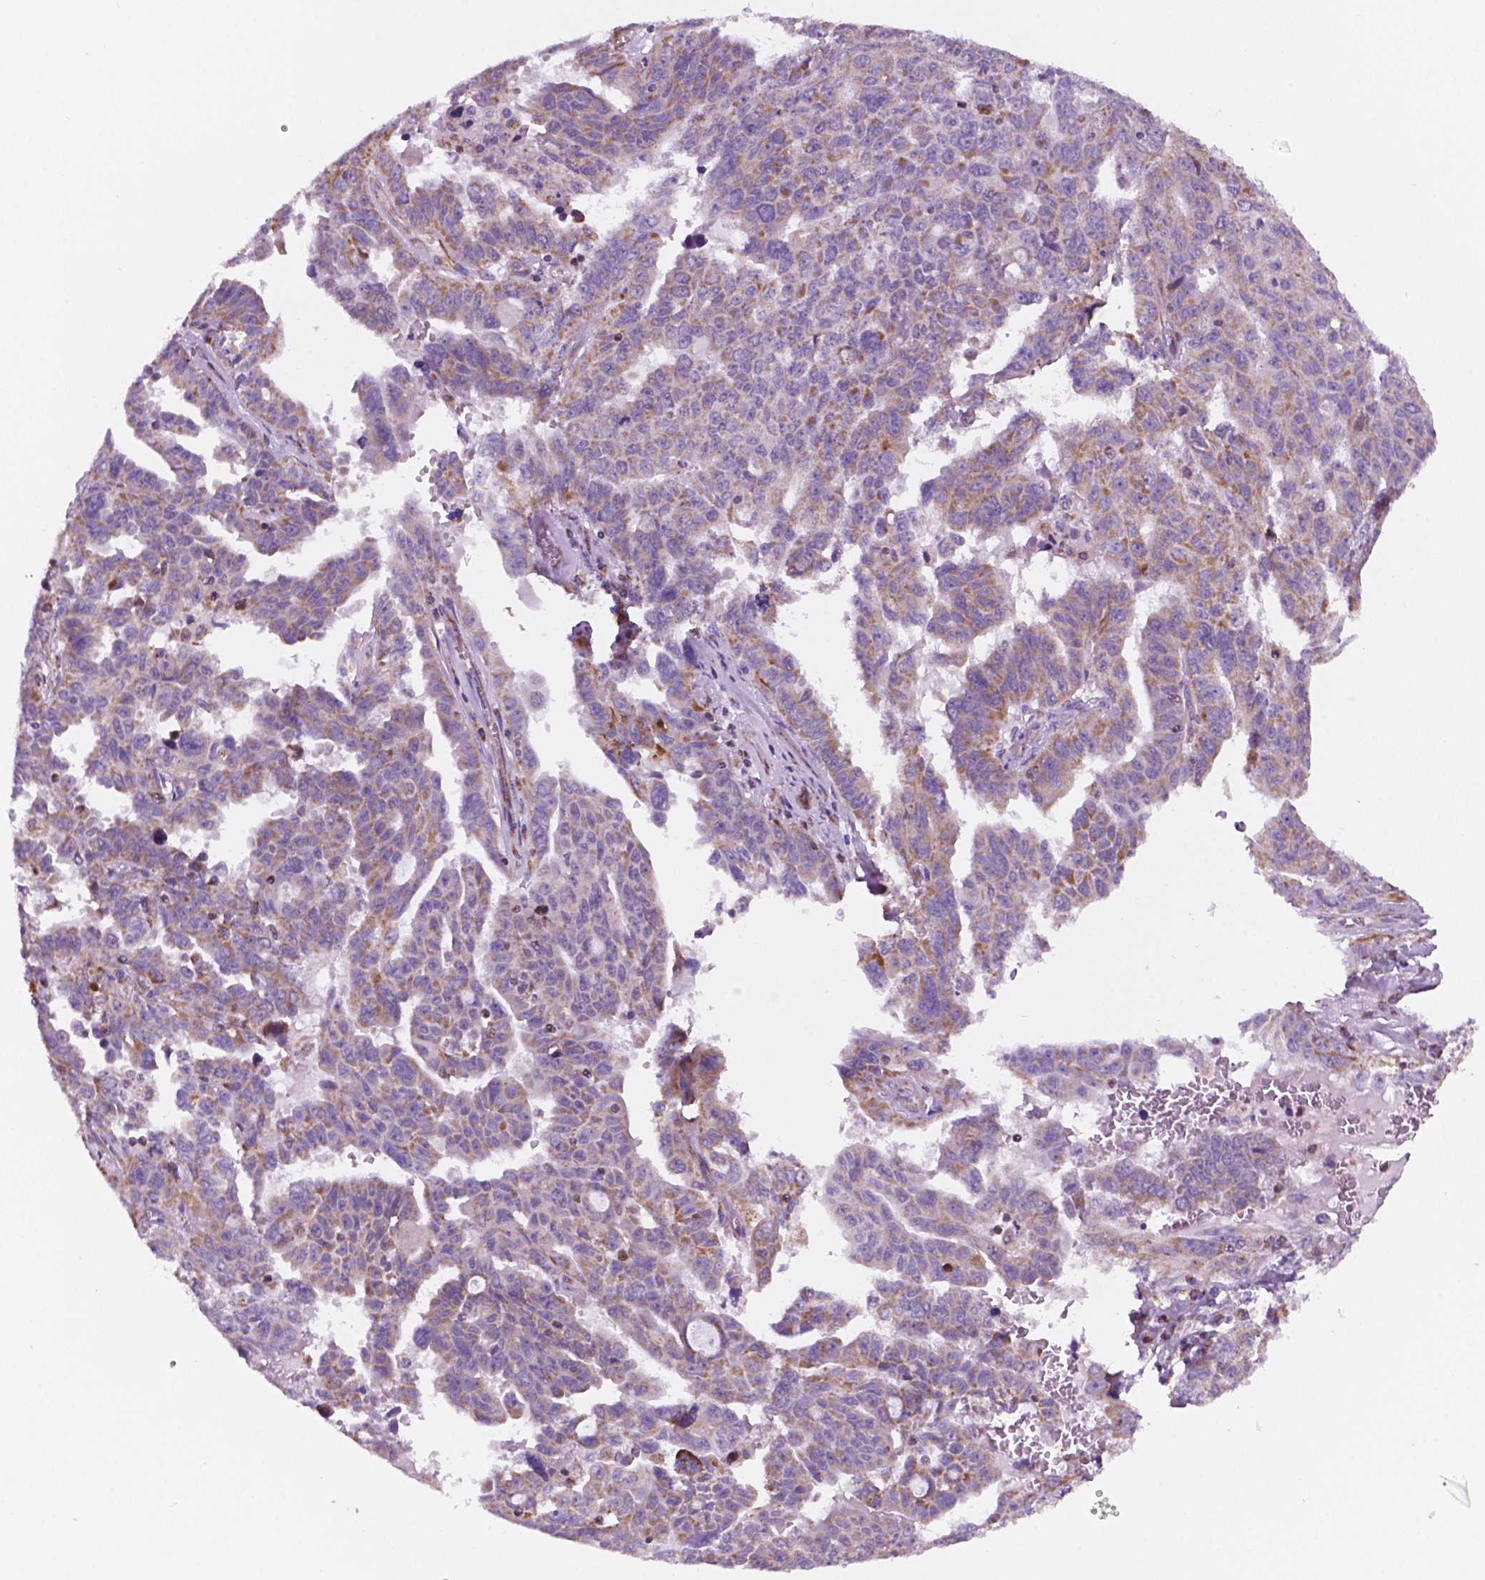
{"staining": {"intensity": "weak", "quantity": "25%-75%", "location": "cytoplasmic/membranous"}, "tissue": "ovarian cancer", "cell_type": "Tumor cells", "image_type": "cancer", "snomed": [{"axis": "morphology", "description": "Adenocarcinoma, NOS"}, {"axis": "morphology", "description": "Carcinoma, endometroid"}, {"axis": "topography", "description": "Ovary"}], "caption": "Brown immunohistochemical staining in ovarian cancer reveals weak cytoplasmic/membranous positivity in approximately 25%-75% of tumor cells.", "gene": "GEMIN4", "patient": {"sex": "female", "age": 72}}